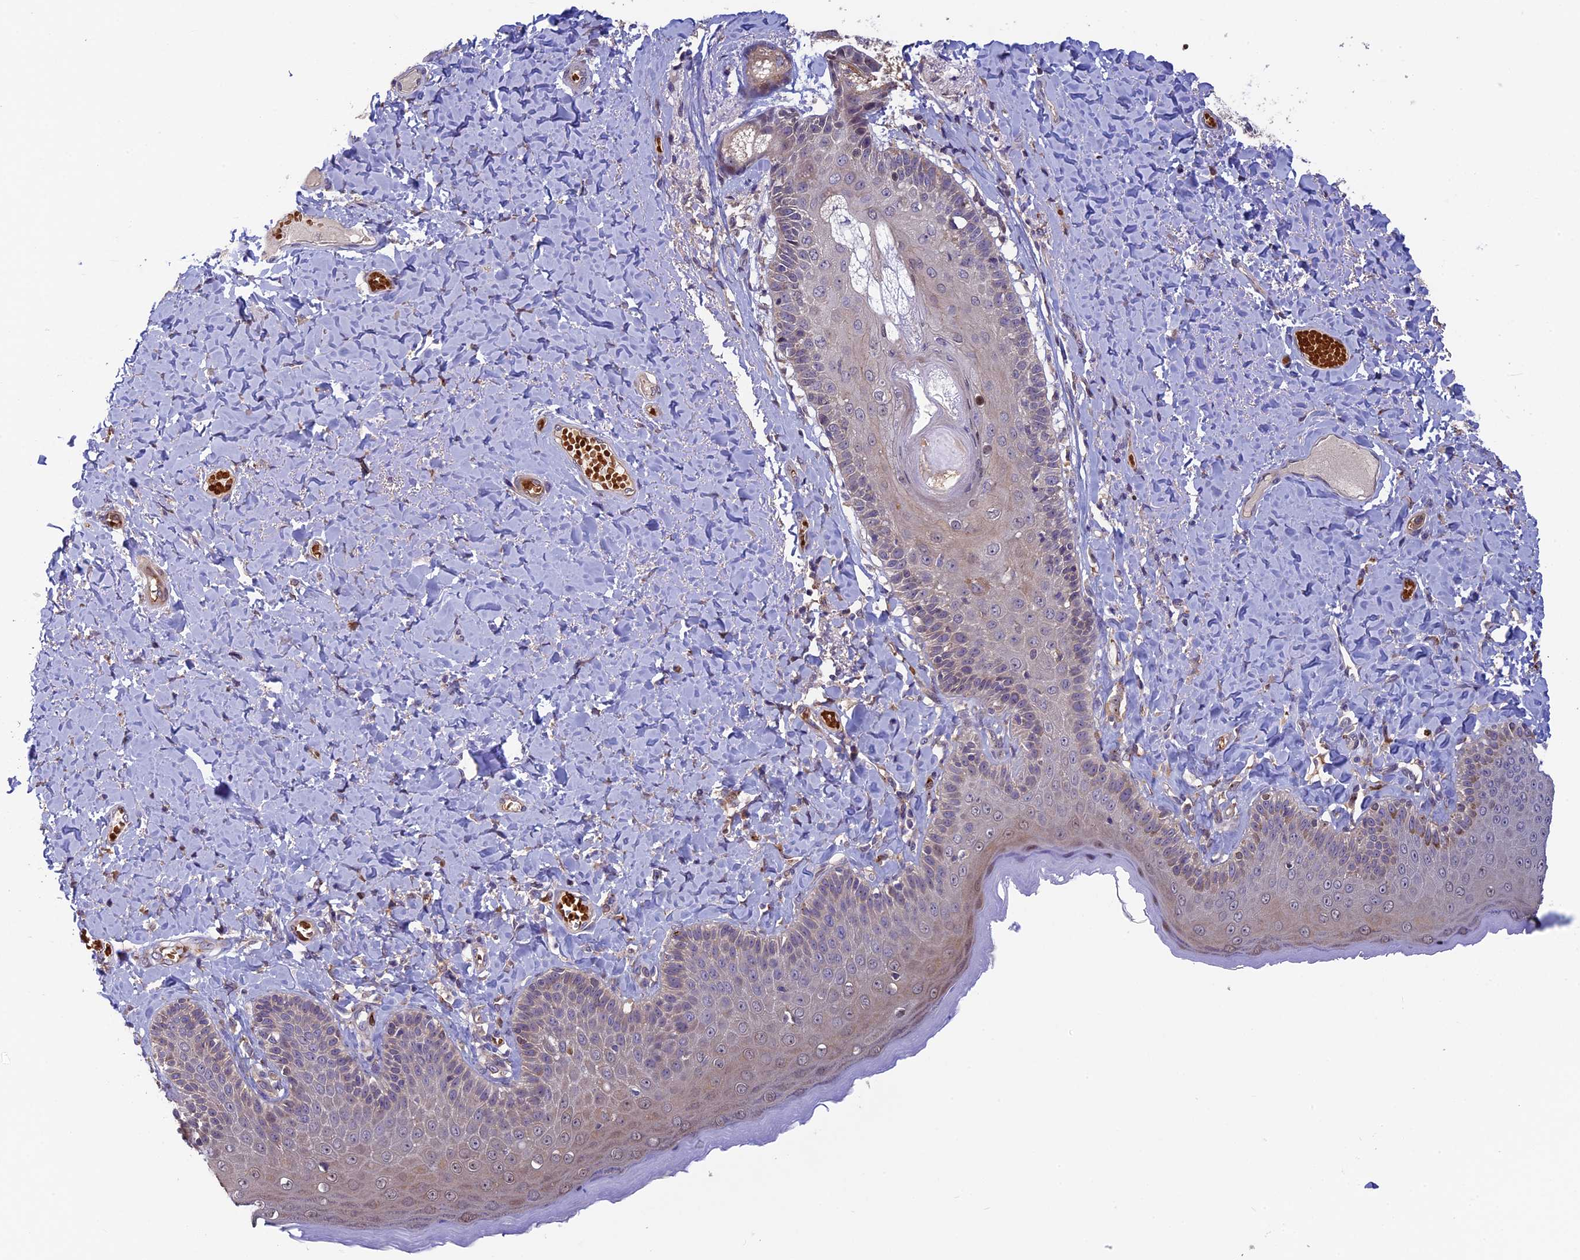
{"staining": {"intensity": "moderate", "quantity": "25%-75%", "location": "cytoplasmic/membranous,nuclear"}, "tissue": "skin", "cell_type": "Epidermal cells", "image_type": "normal", "snomed": [{"axis": "morphology", "description": "Normal tissue, NOS"}, {"axis": "topography", "description": "Anal"}], "caption": "Skin stained with immunohistochemistry shows moderate cytoplasmic/membranous,nuclear staining in about 25%-75% of epidermal cells.", "gene": "CCDC9B", "patient": {"sex": "male", "age": 69}}